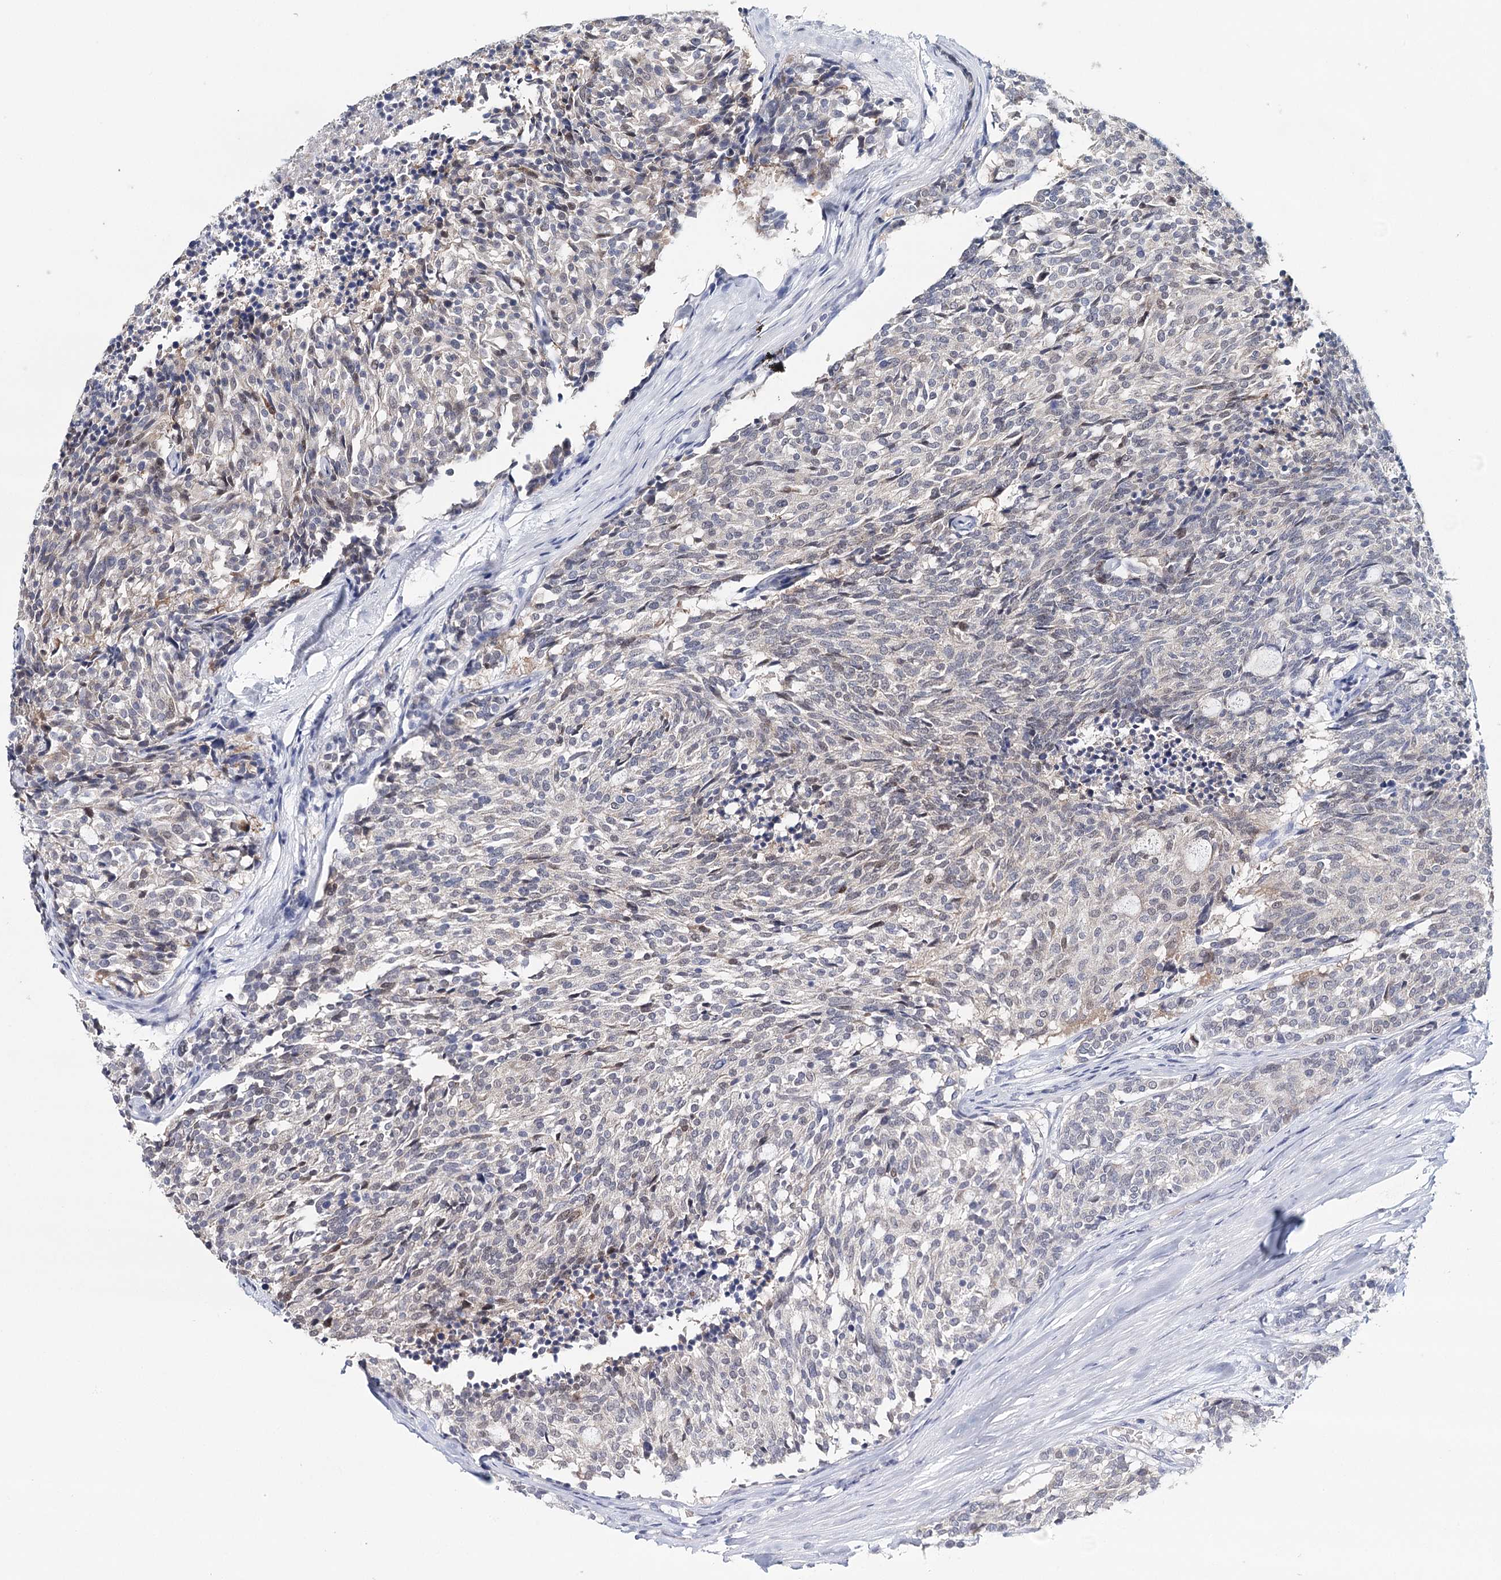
{"staining": {"intensity": "weak", "quantity": "<25%", "location": "cytoplasmic/membranous"}, "tissue": "carcinoid", "cell_type": "Tumor cells", "image_type": "cancer", "snomed": [{"axis": "morphology", "description": "Carcinoid, malignant, NOS"}, {"axis": "topography", "description": "Pancreas"}], "caption": "Image shows no protein expression in tumor cells of malignant carcinoid tissue. (DAB (3,3'-diaminobenzidine) immunohistochemistry with hematoxylin counter stain).", "gene": "HSPA4L", "patient": {"sex": "female", "age": 54}}